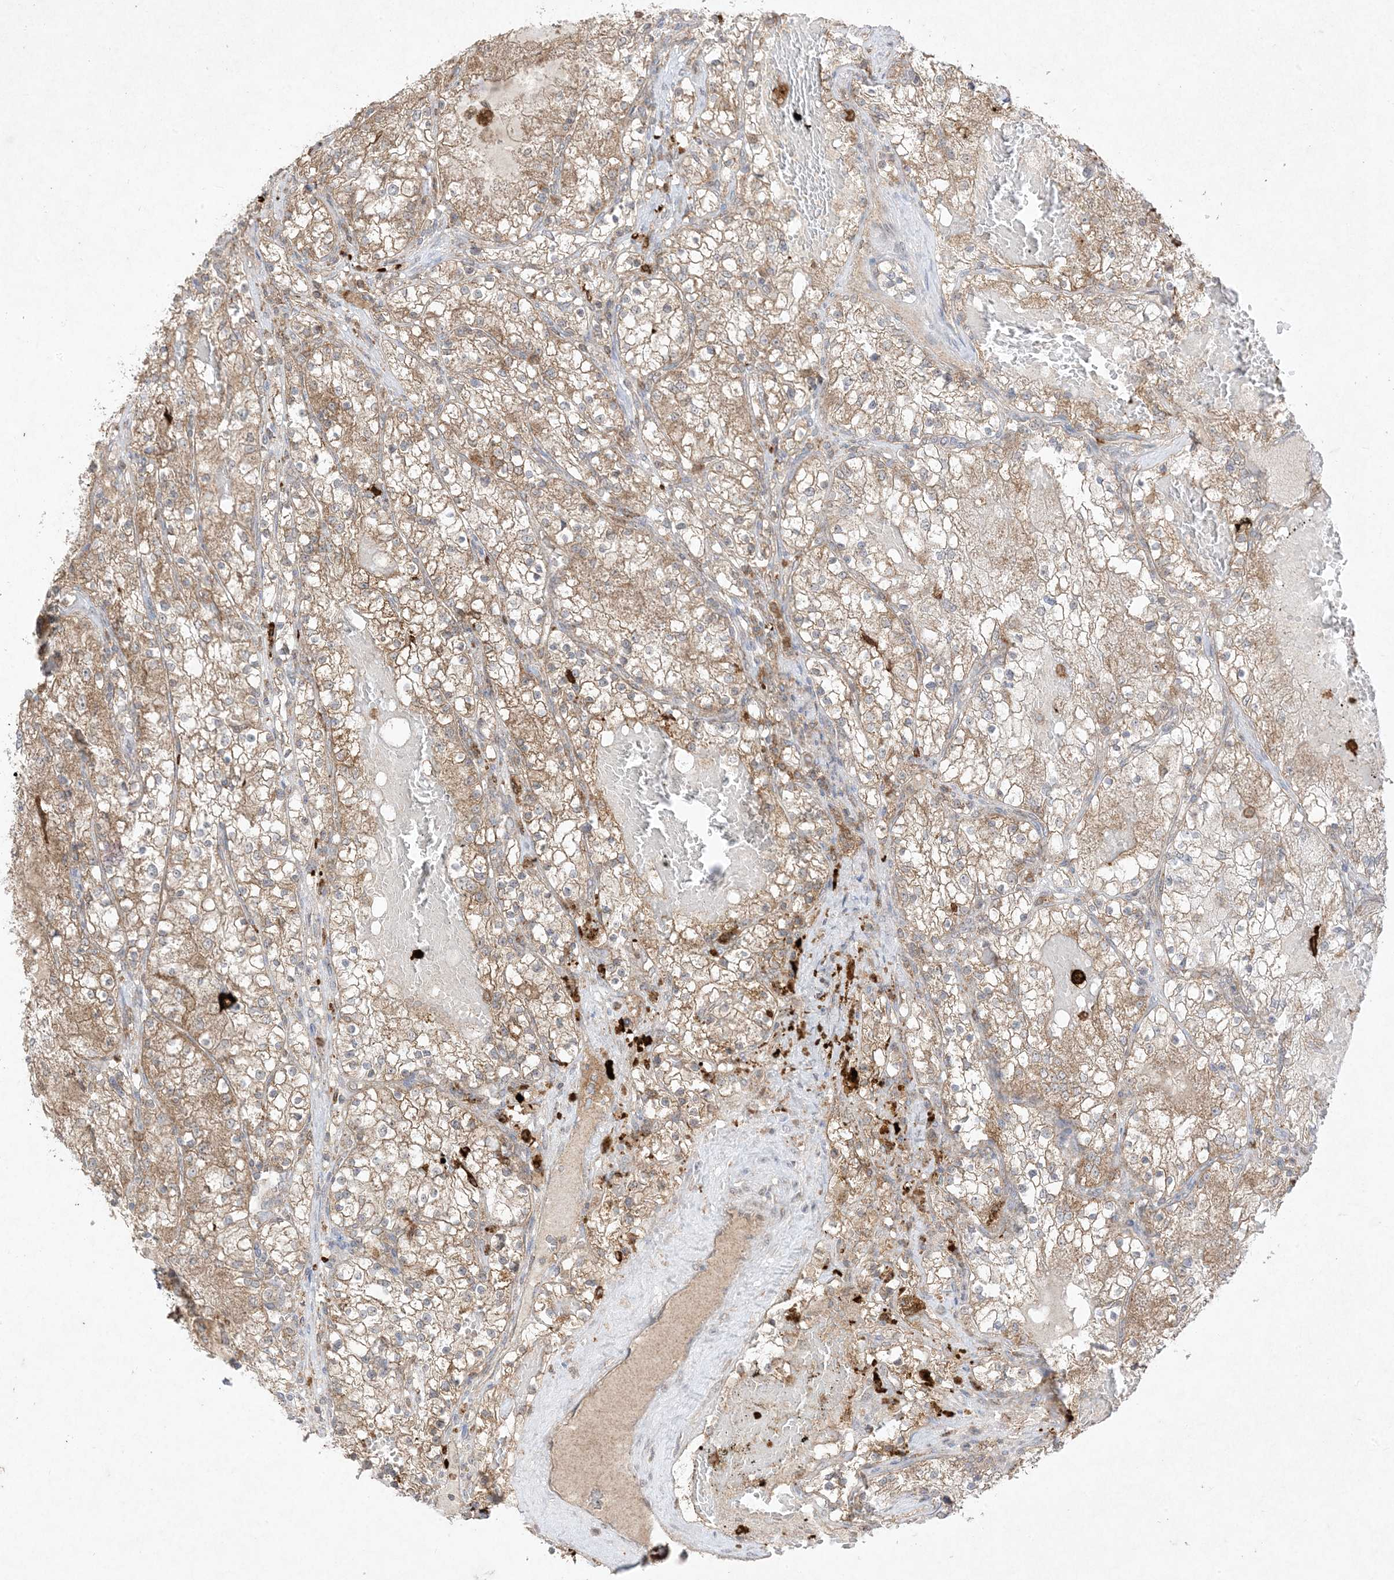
{"staining": {"intensity": "moderate", "quantity": ">75%", "location": "cytoplasmic/membranous"}, "tissue": "renal cancer", "cell_type": "Tumor cells", "image_type": "cancer", "snomed": [{"axis": "morphology", "description": "Normal tissue, NOS"}, {"axis": "morphology", "description": "Adenocarcinoma, NOS"}, {"axis": "topography", "description": "Kidney"}], "caption": "Immunohistochemical staining of human renal adenocarcinoma displays medium levels of moderate cytoplasmic/membranous positivity in approximately >75% of tumor cells.", "gene": "UBE2C", "patient": {"sex": "male", "age": 68}}